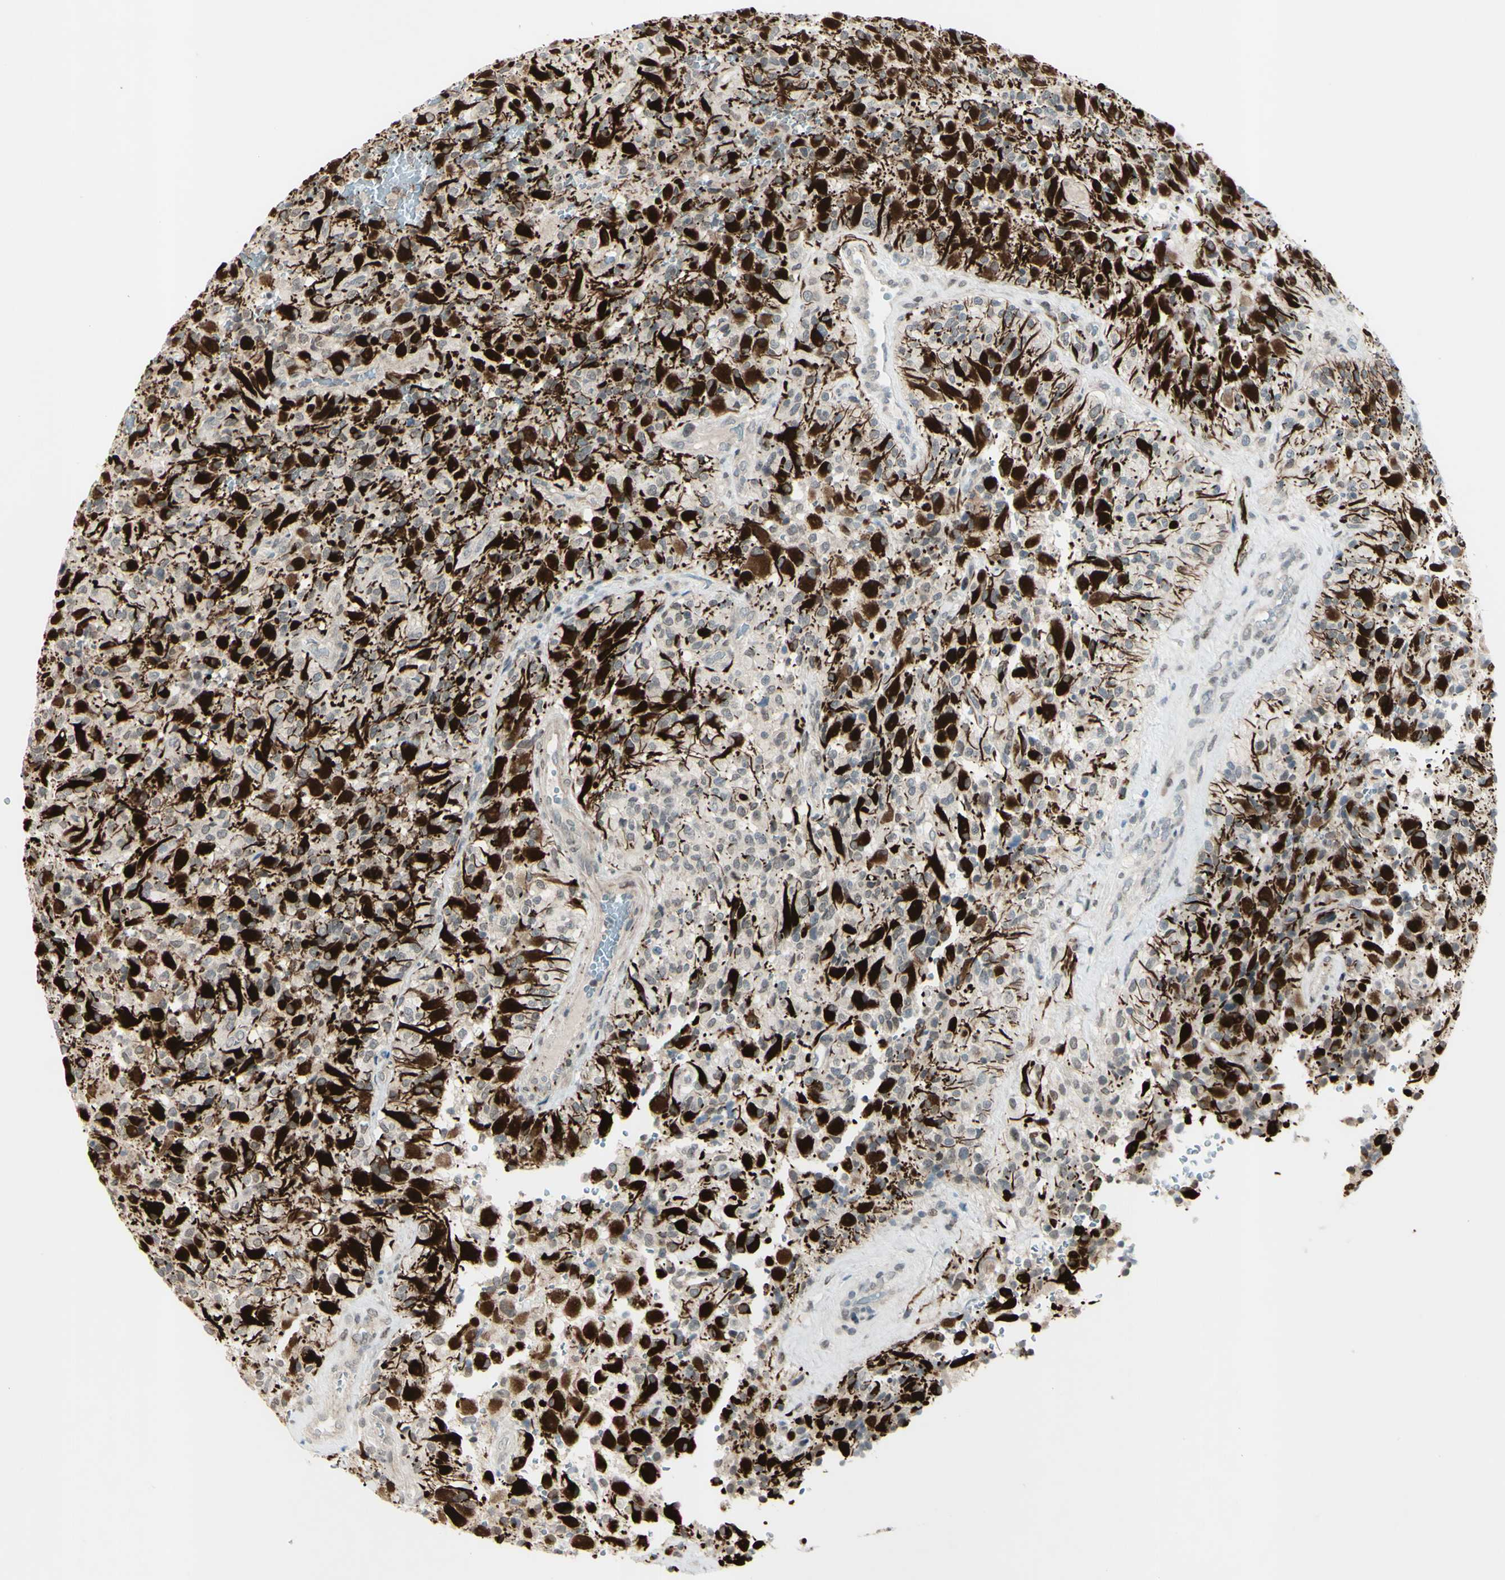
{"staining": {"intensity": "negative", "quantity": "none", "location": "none"}, "tissue": "glioma", "cell_type": "Tumor cells", "image_type": "cancer", "snomed": [{"axis": "morphology", "description": "Glioma, malignant, High grade"}, {"axis": "topography", "description": "Brain"}], "caption": "Human malignant glioma (high-grade) stained for a protein using IHC displays no expression in tumor cells.", "gene": "FGFR2", "patient": {"sex": "male", "age": 71}}